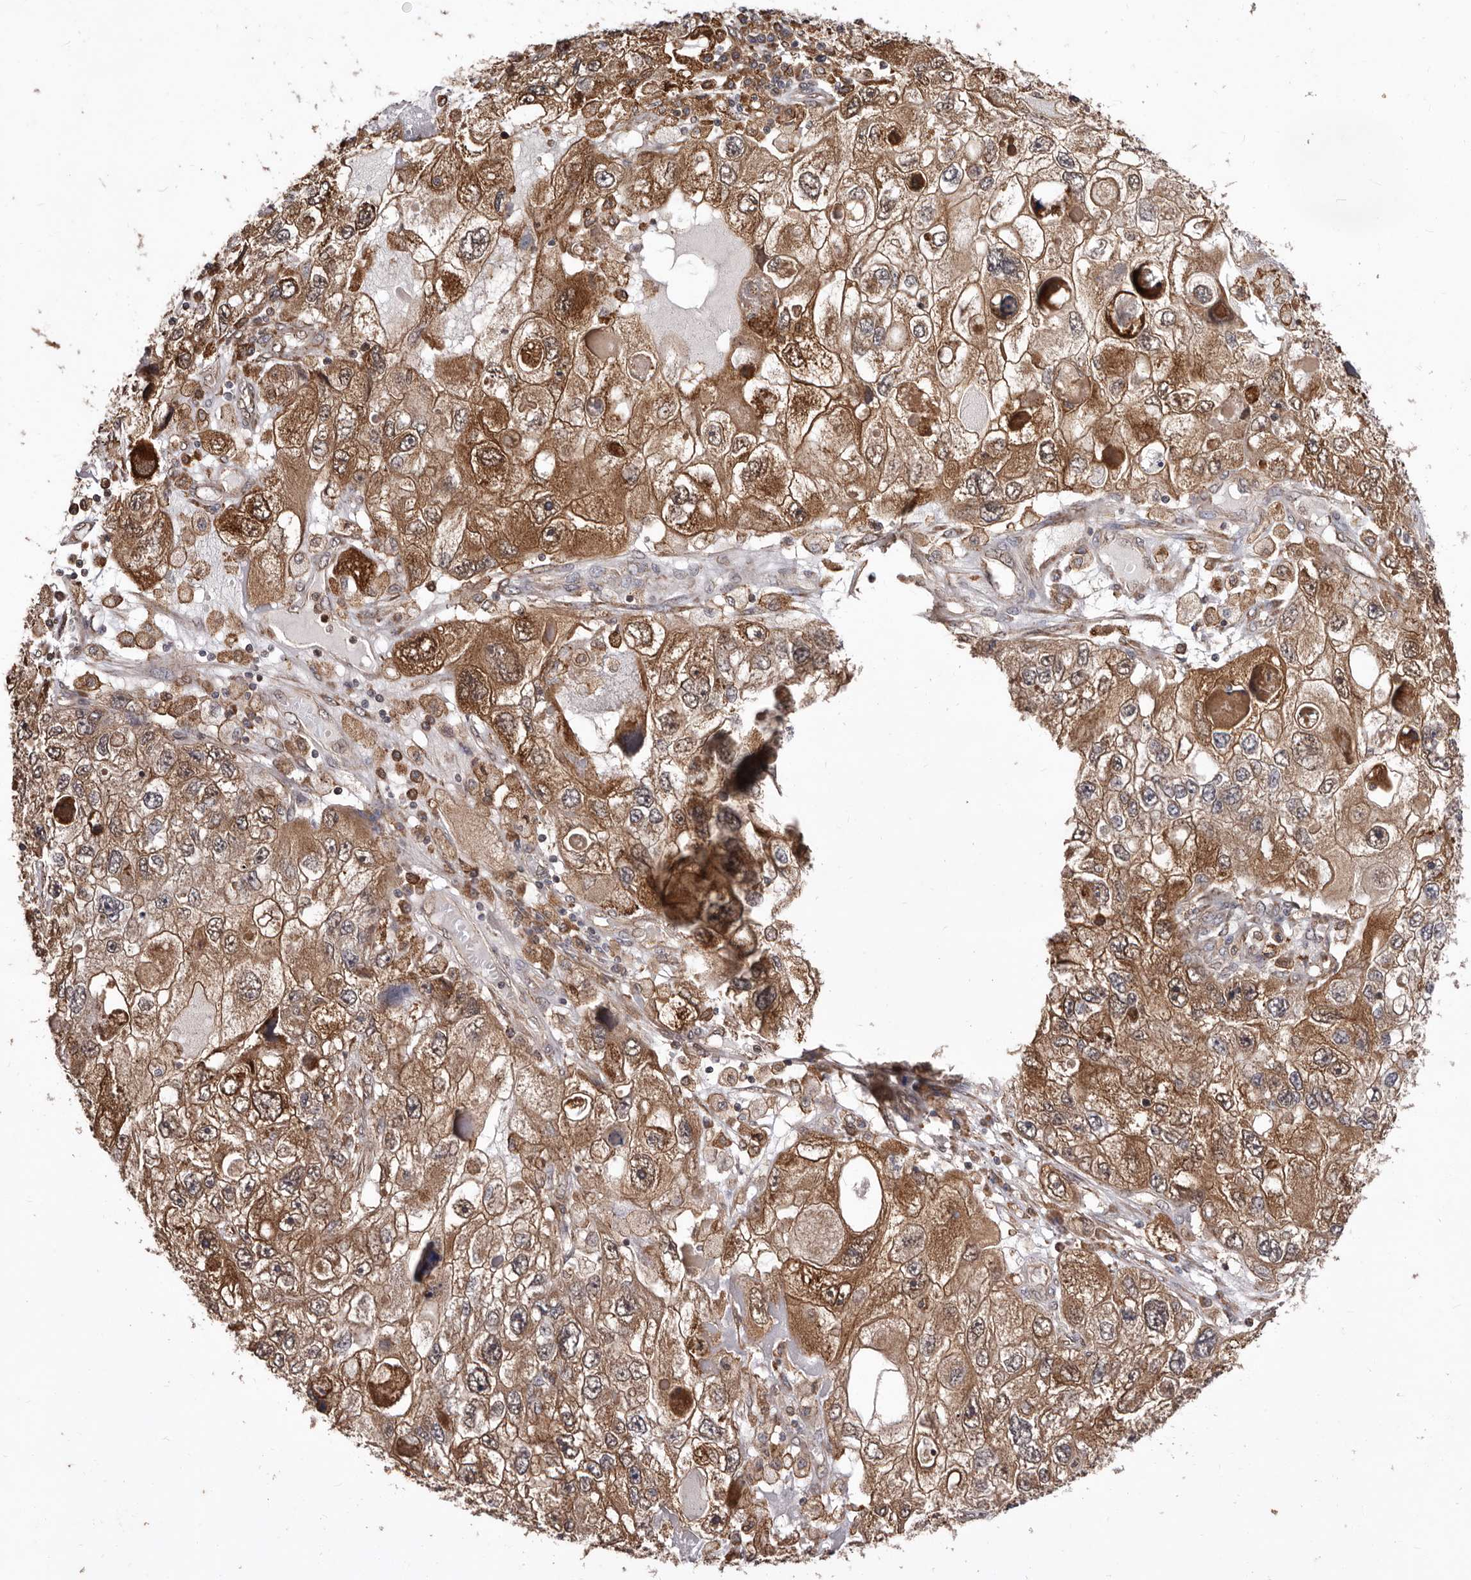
{"staining": {"intensity": "moderate", "quantity": ">75%", "location": "cytoplasmic/membranous"}, "tissue": "endometrial cancer", "cell_type": "Tumor cells", "image_type": "cancer", "snomed": [{"axis": "morphology", "description": "Adenocarcinoma, NOS"}, {"axis": "topography", "description": "Endometrium"}], "caption": "Endometrial cancer stained with a brown dye shows moderate cytoplasmic/membranous positive positivity in about >75% of tumor cells.", "gene": "RRM2B", "patient": {"sex": "female", "age": 49}}